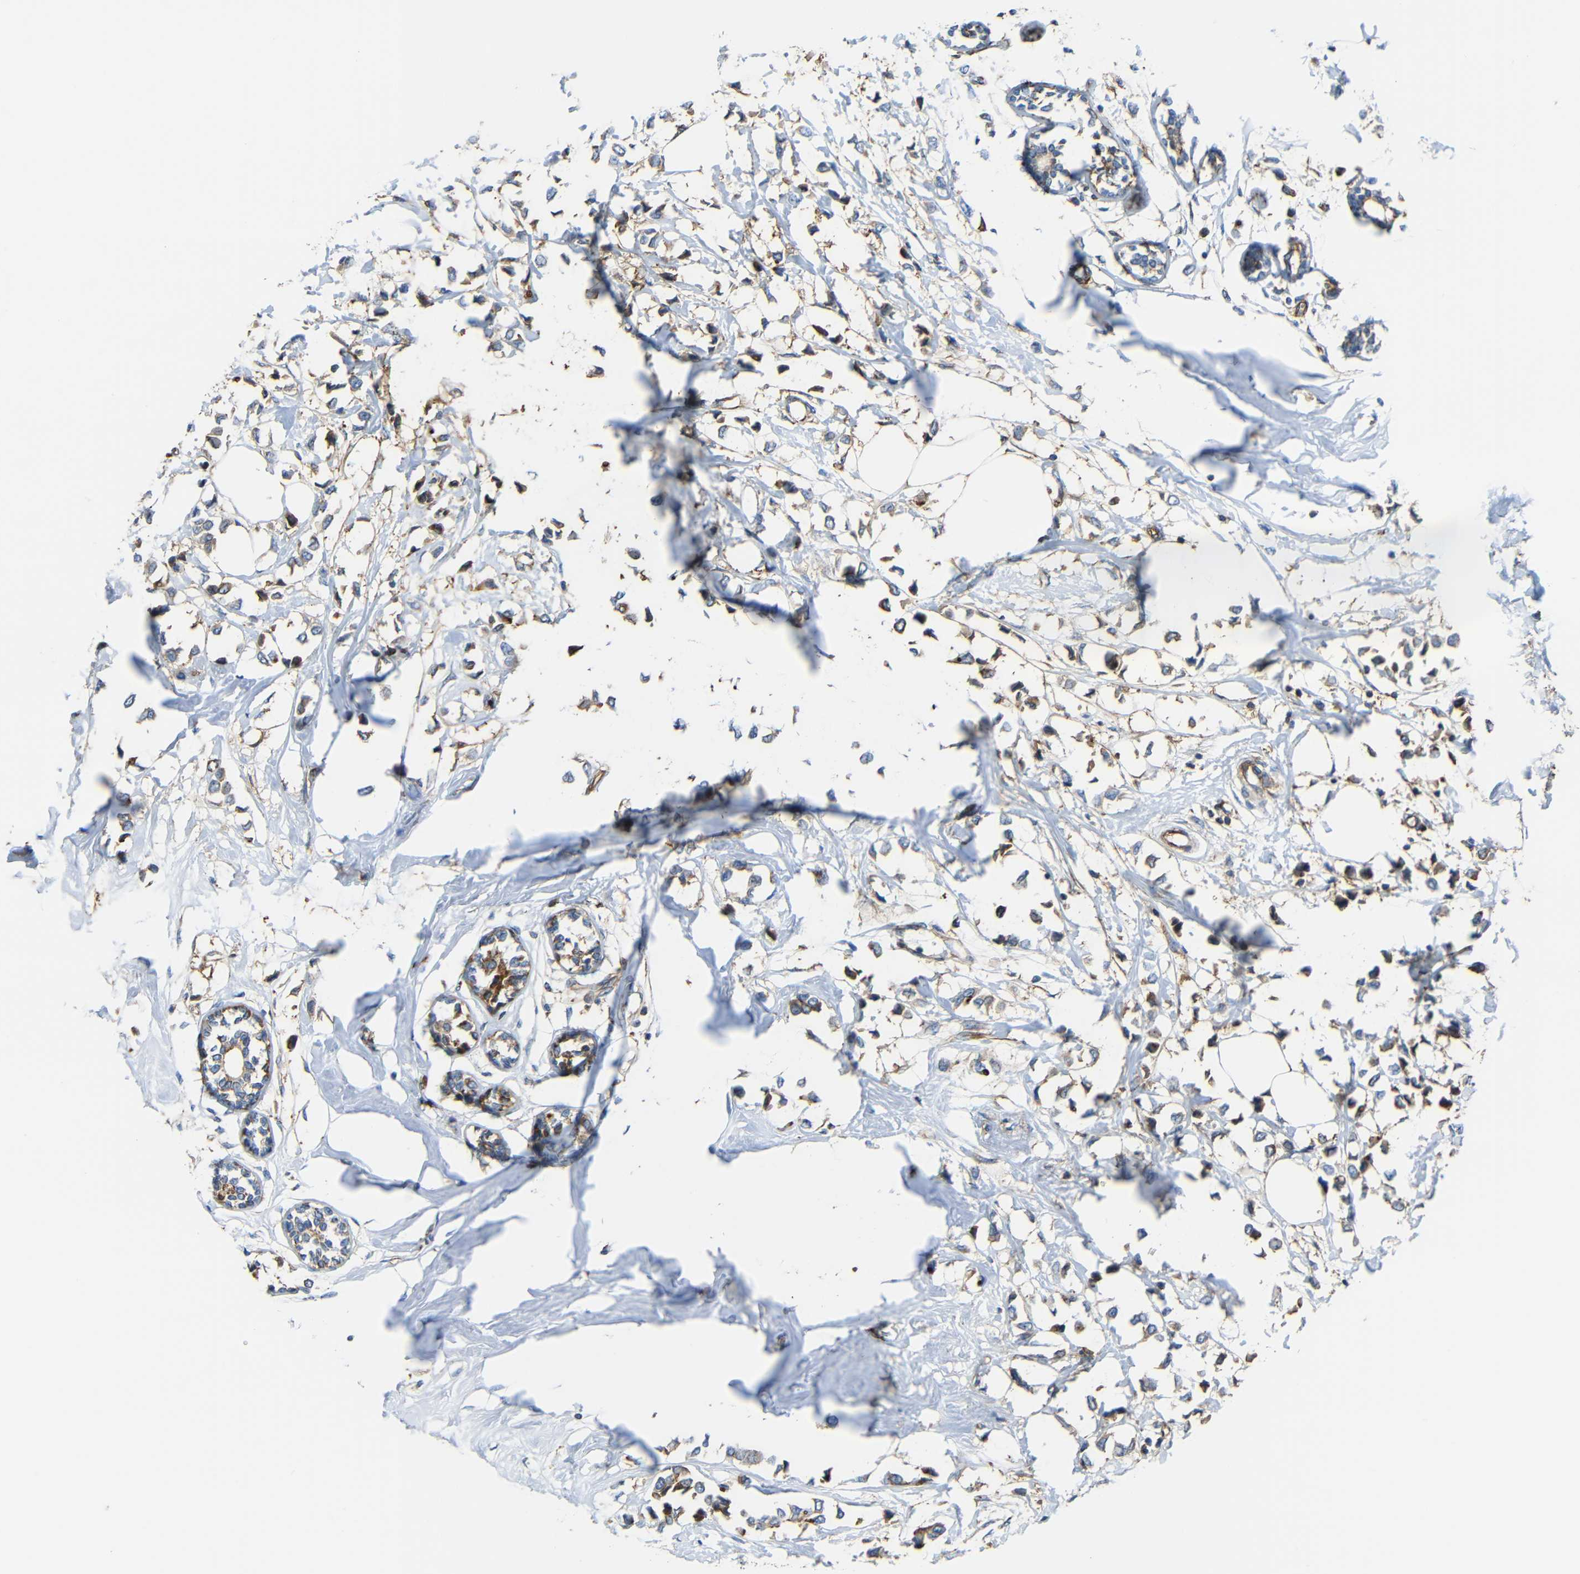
{"staining": {"intensity": "moderate", "quantity": ">75%", "location": "cytoplasmic/membranous"}, "tissue": "breast cancer", "cell_type": "Tumor cells", "image_type": "cancer", "snomed": [{"axis": "morphology", "description": "Lobular carcinoma"}, {"axis": "topography", "description": "Breast"}], "caption": "Human breast cancer (lobular carcinoma) stained with a brown dye reveals moderate cytoplasmic/membranous positive staining in approximately >75% of tumor cells.", "gene": "IGSF10", "patient": {"sex": "female", "age": 51}}